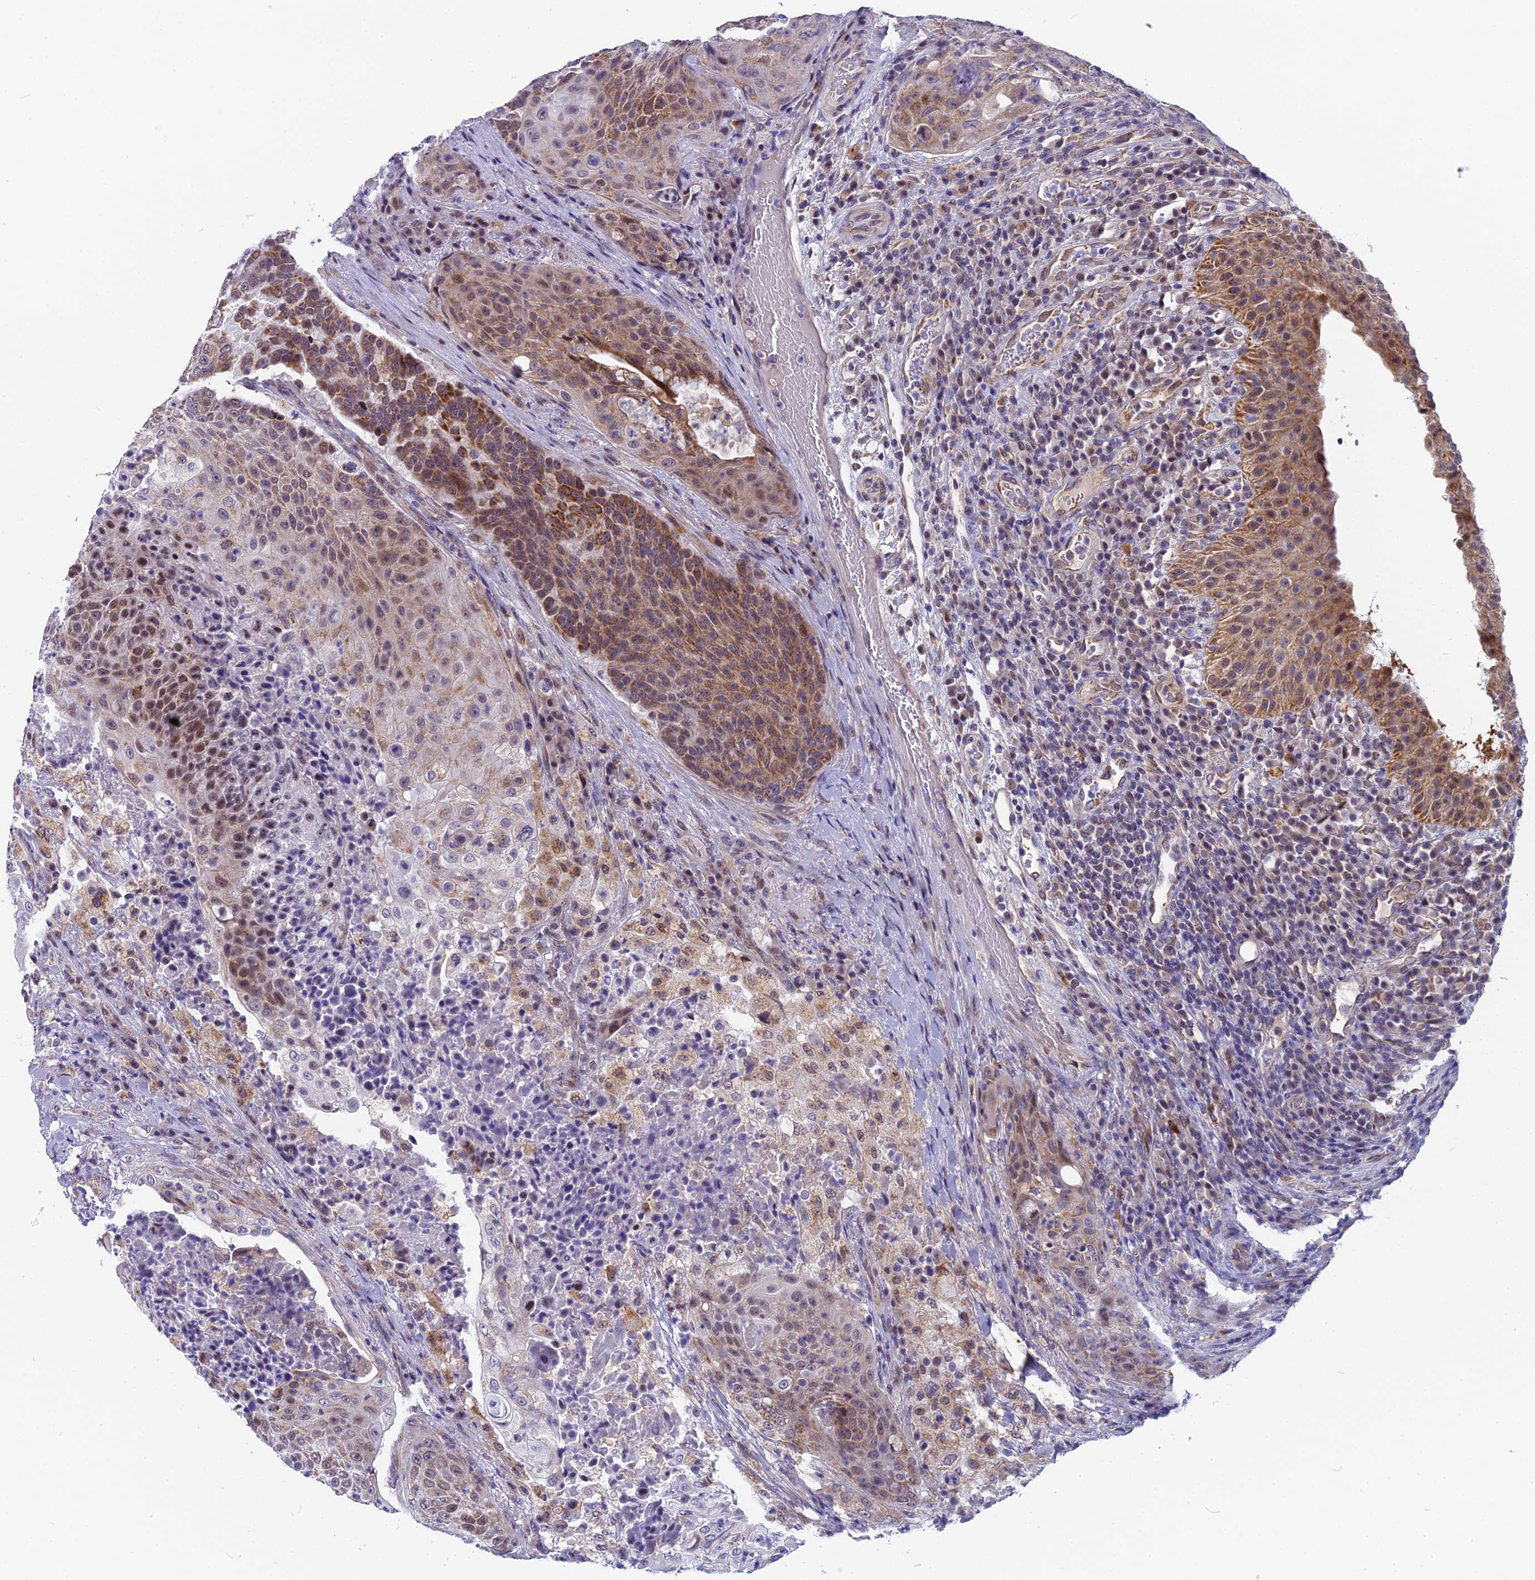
{"staining": {"intensity": "moderate", "quantity": ">75%", "location": "cytoplasmic/membranous,nuclear"}, "tissue": "urothelial cancer", "cell_type": "Tumor cells", "image_type": "cancer", "snomed": [{"axis": "morphology", "description": "Urothelial carcinoma, High grade"}, {"axis": "topography", "description": "Urinary bladder"}], "caption": "Human urothelial carcinoma (high-grade) stained with a brown dye shows moderate cytoplasmic/membranous and nuclear positive staining in approximately >75% of tumor cells.", "gene": "CMC1", "patient": {"sex": "female", "age": 63}}